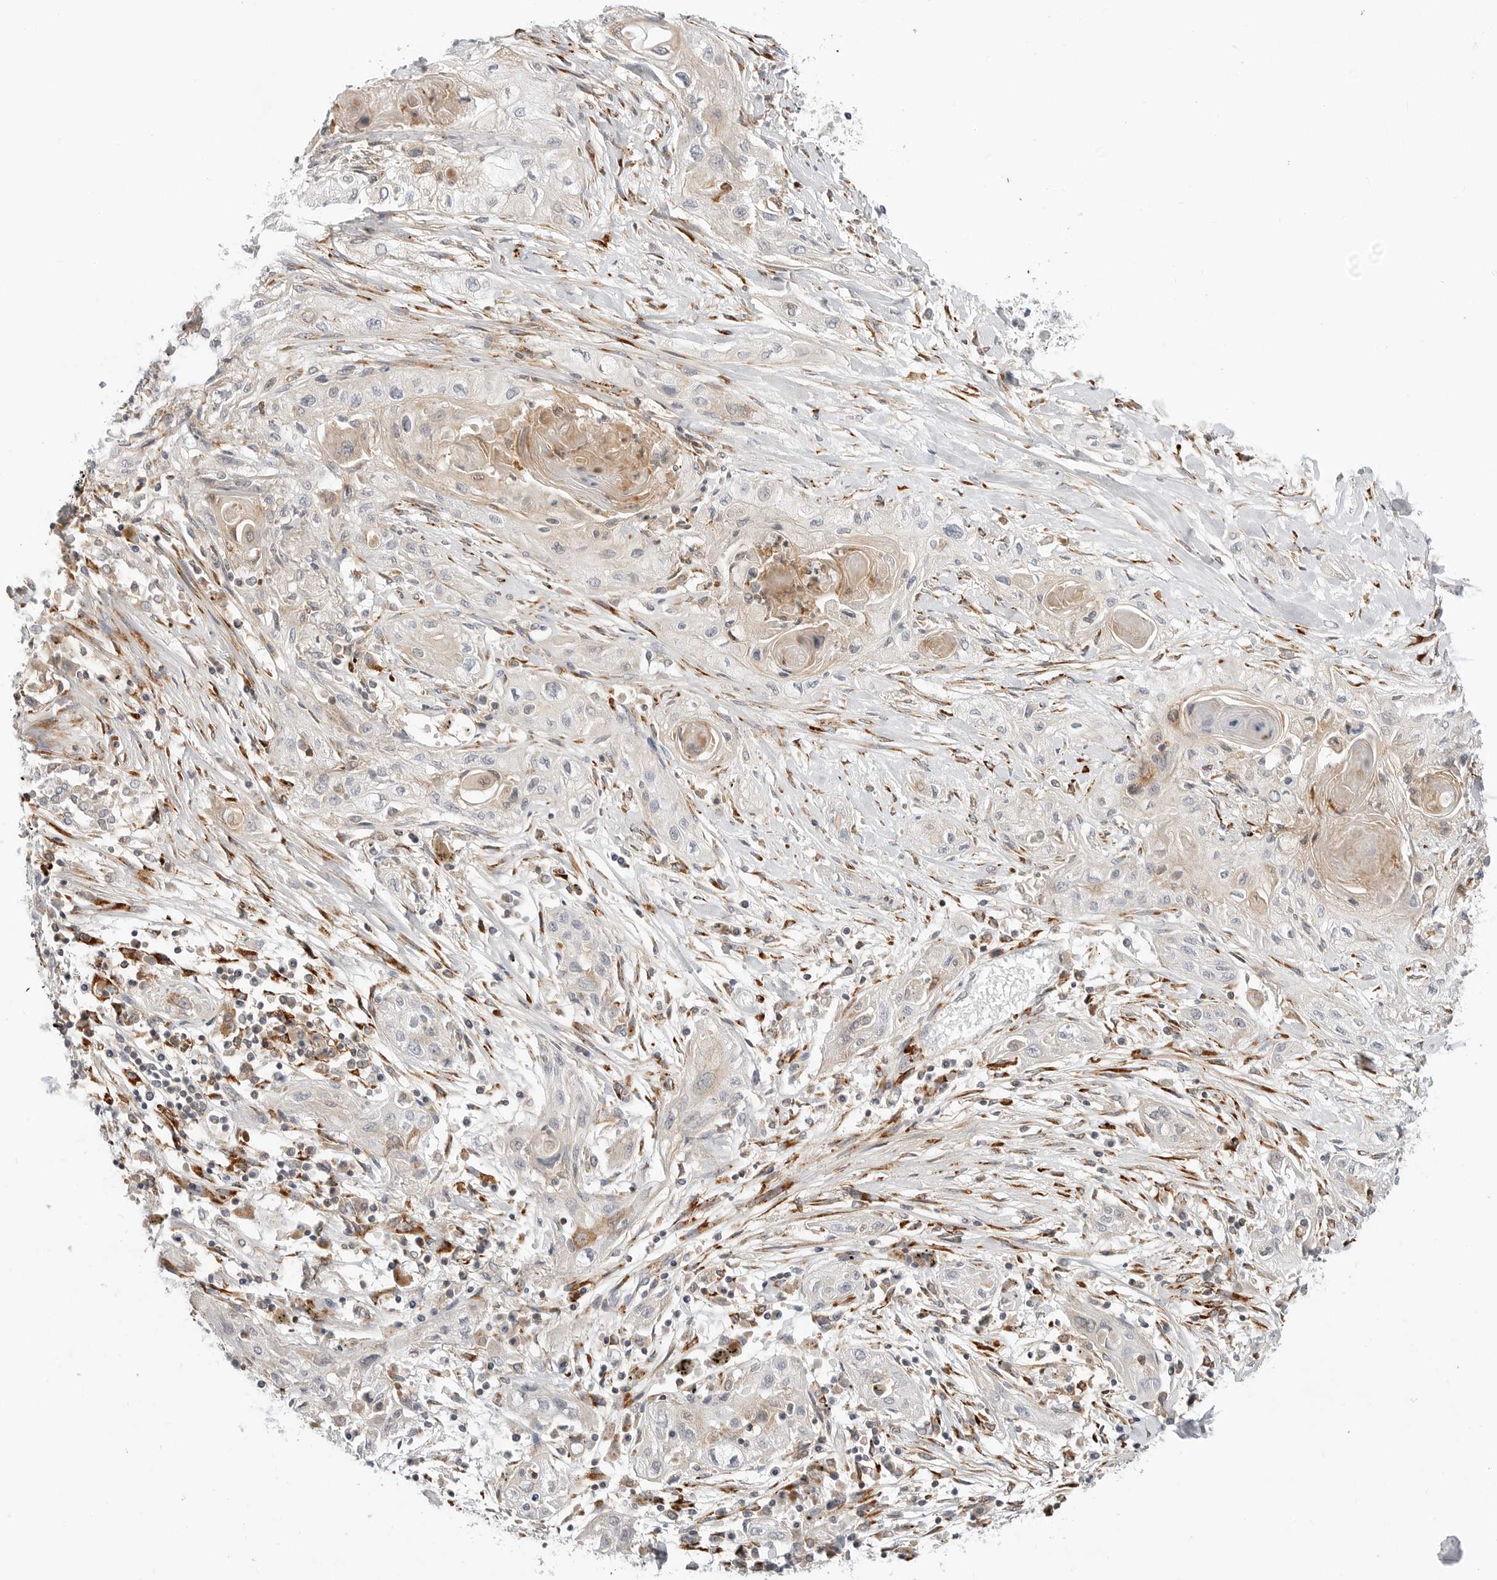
{"staining": {"intensity": "weak", "quantity": "25%-75%", "location": "cytoplasmic/membranous"}, "tissue": "lung cancer", "cell_type": "Tumor cells", "image_type": "cancer", "snomed": [{"axis": "morphology", "description": "Squamous cell carcinoma, NOS"}, {"axis": "topography", "description": "Lung"}], "caption": "Immunohistochemical staining of human lung cancer shows low levels of weak cytoplasmic/membranous expression in approximately 25%-75% of tumor cells.", "gene": "C1QTNF1", "patient": {"sex": "female", "age": 47}}